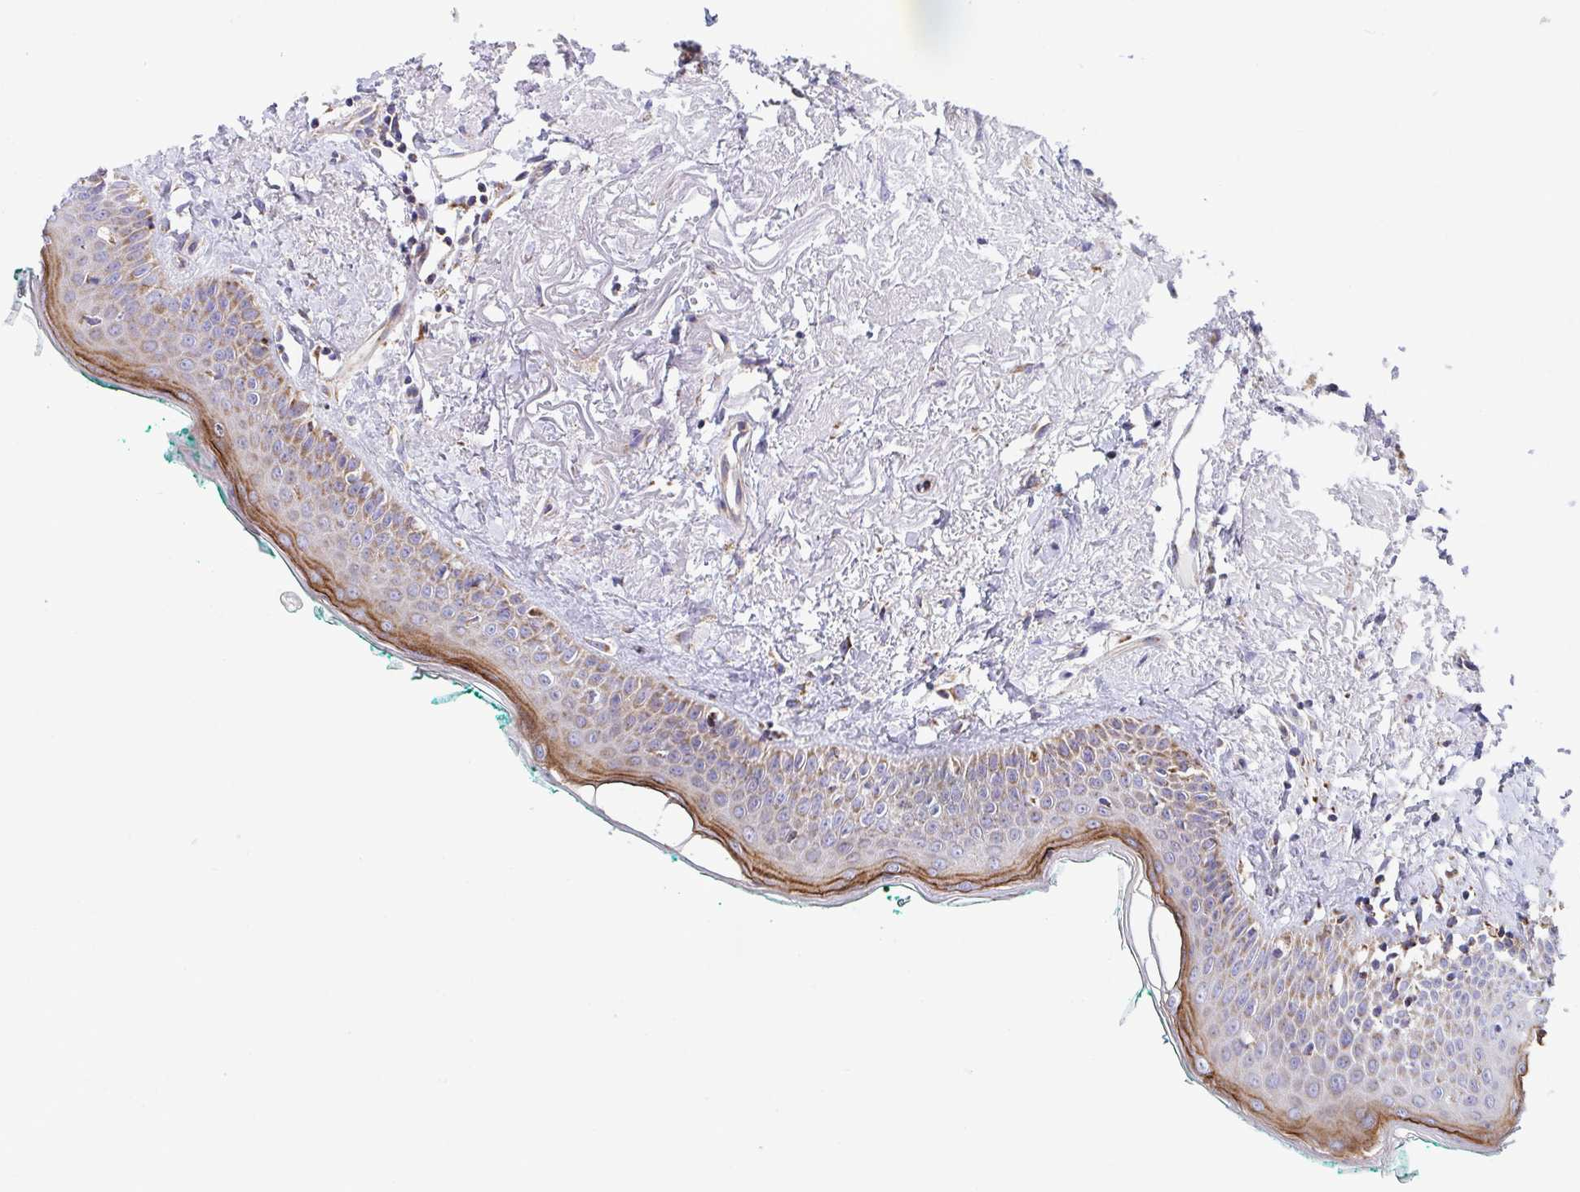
{"staining": {"intensity": "strong", "quantity": ">75%", "location": "cytoplasmic/membranous"}, "tissue": "oral mucosa", "cell_type": "Squamous epithelial cells", "image_type": "normal", "snomed": [{"axis": "morphology", "description": "Normal tissue, NOS"}, {"axis": "topography", "description": "Oral tissue"}], "caption": "Normal oral mucosa was stained to show a protein in brown. There is high levels of strong cytoplasmic/membranous positivity in approximately >75% of squamous epithelial cells.", "gene": "ATP5MJ", "patient": {"sex": "female", "age": 70}}